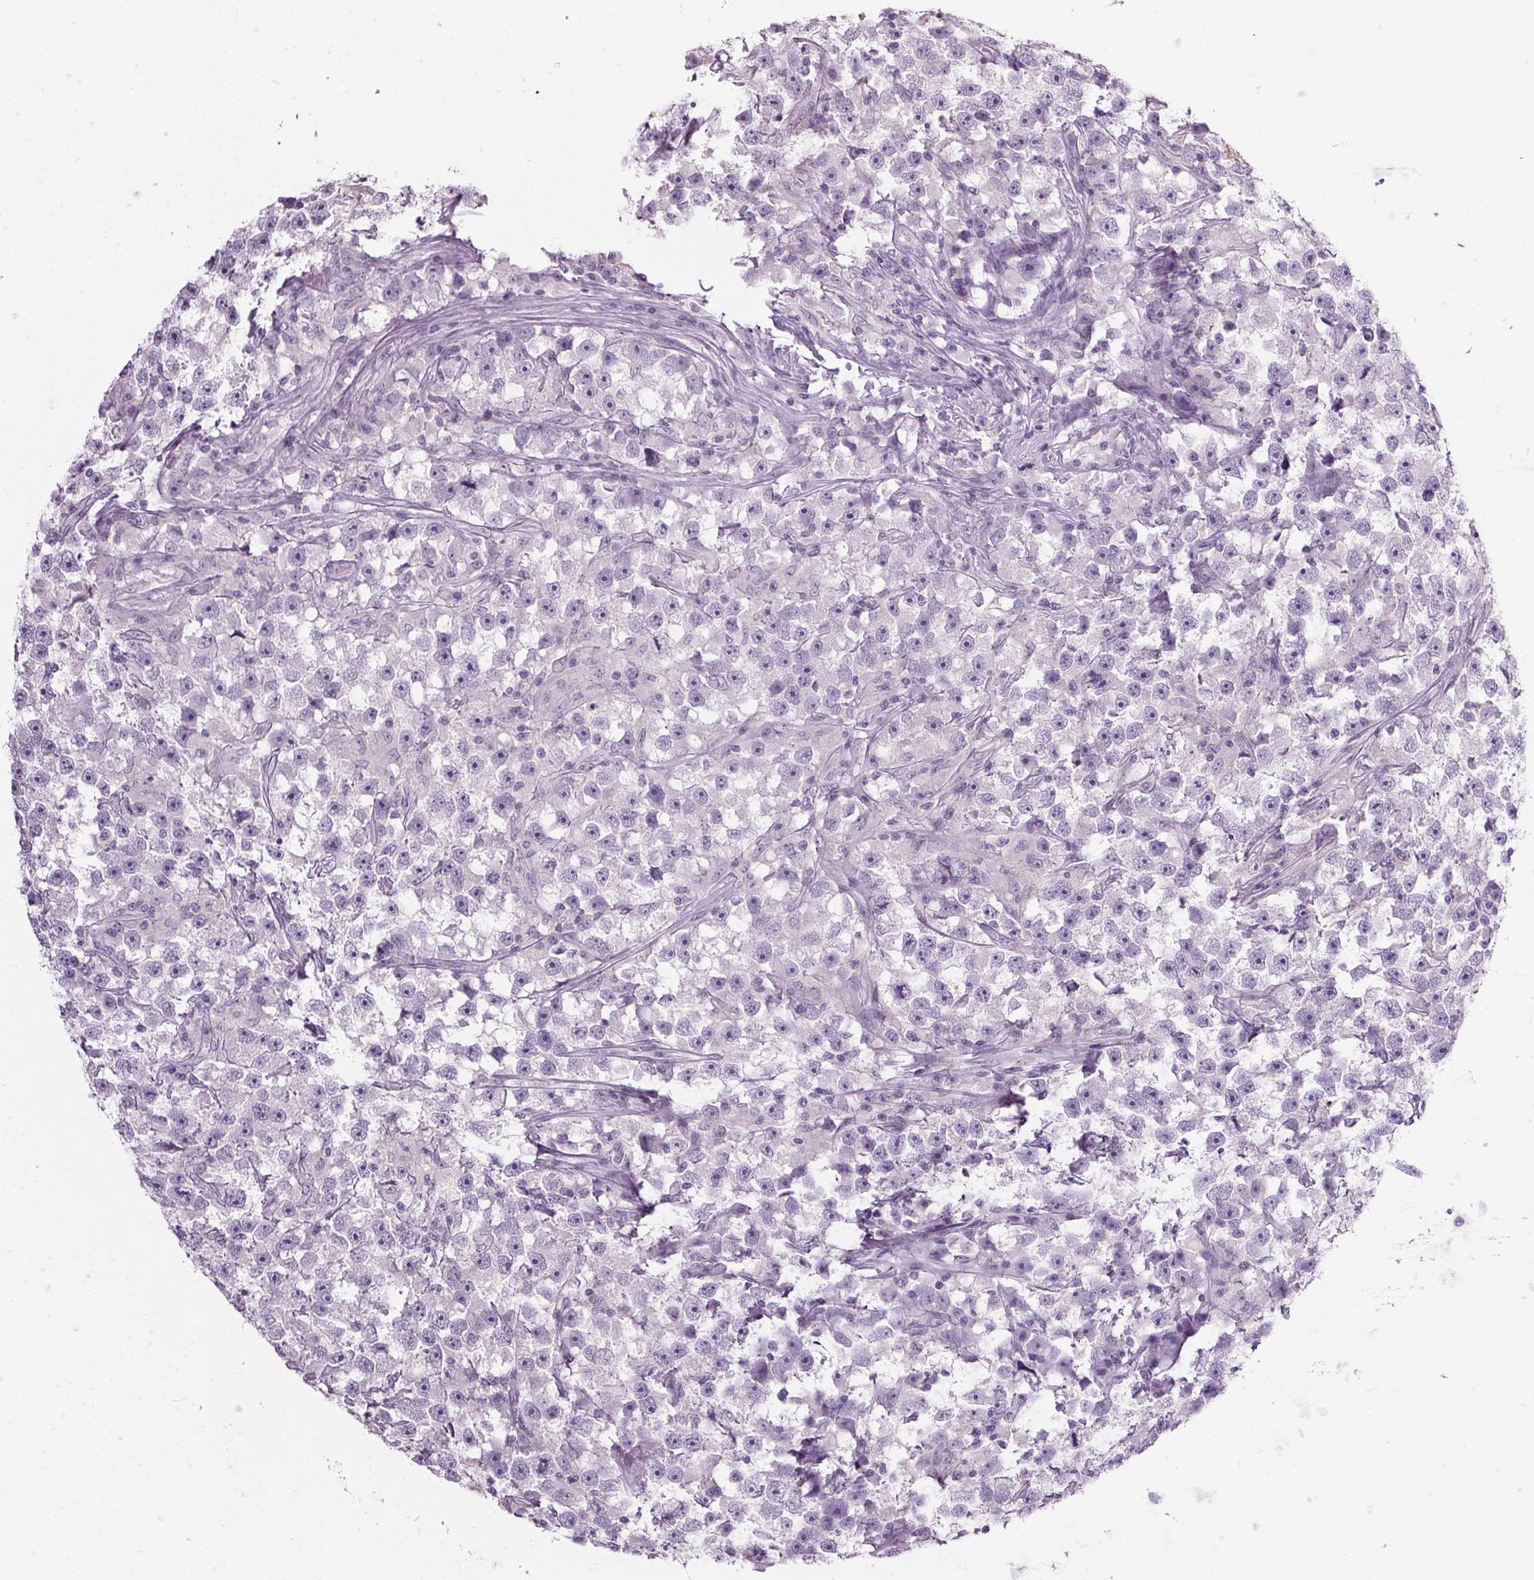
{"staining": {"intensity": "negative", "quantity": "none", "location": "none"}, "tissue": "testis cancer", "cell_type": "Tumor cells", "image_type": "cancer", "snomed": [{"axis": "morphology", "description": "Seminoma, NOS"}, {"axis": "topography", "description": "Testis"}], "caption": "Testis cancer (seminoma) stained for a protein using immunohistochemistry (IHC) shows no staining tumor cells.", "gene": "PPP1R1A", "patient": {"sex": "male", "age": 33}}